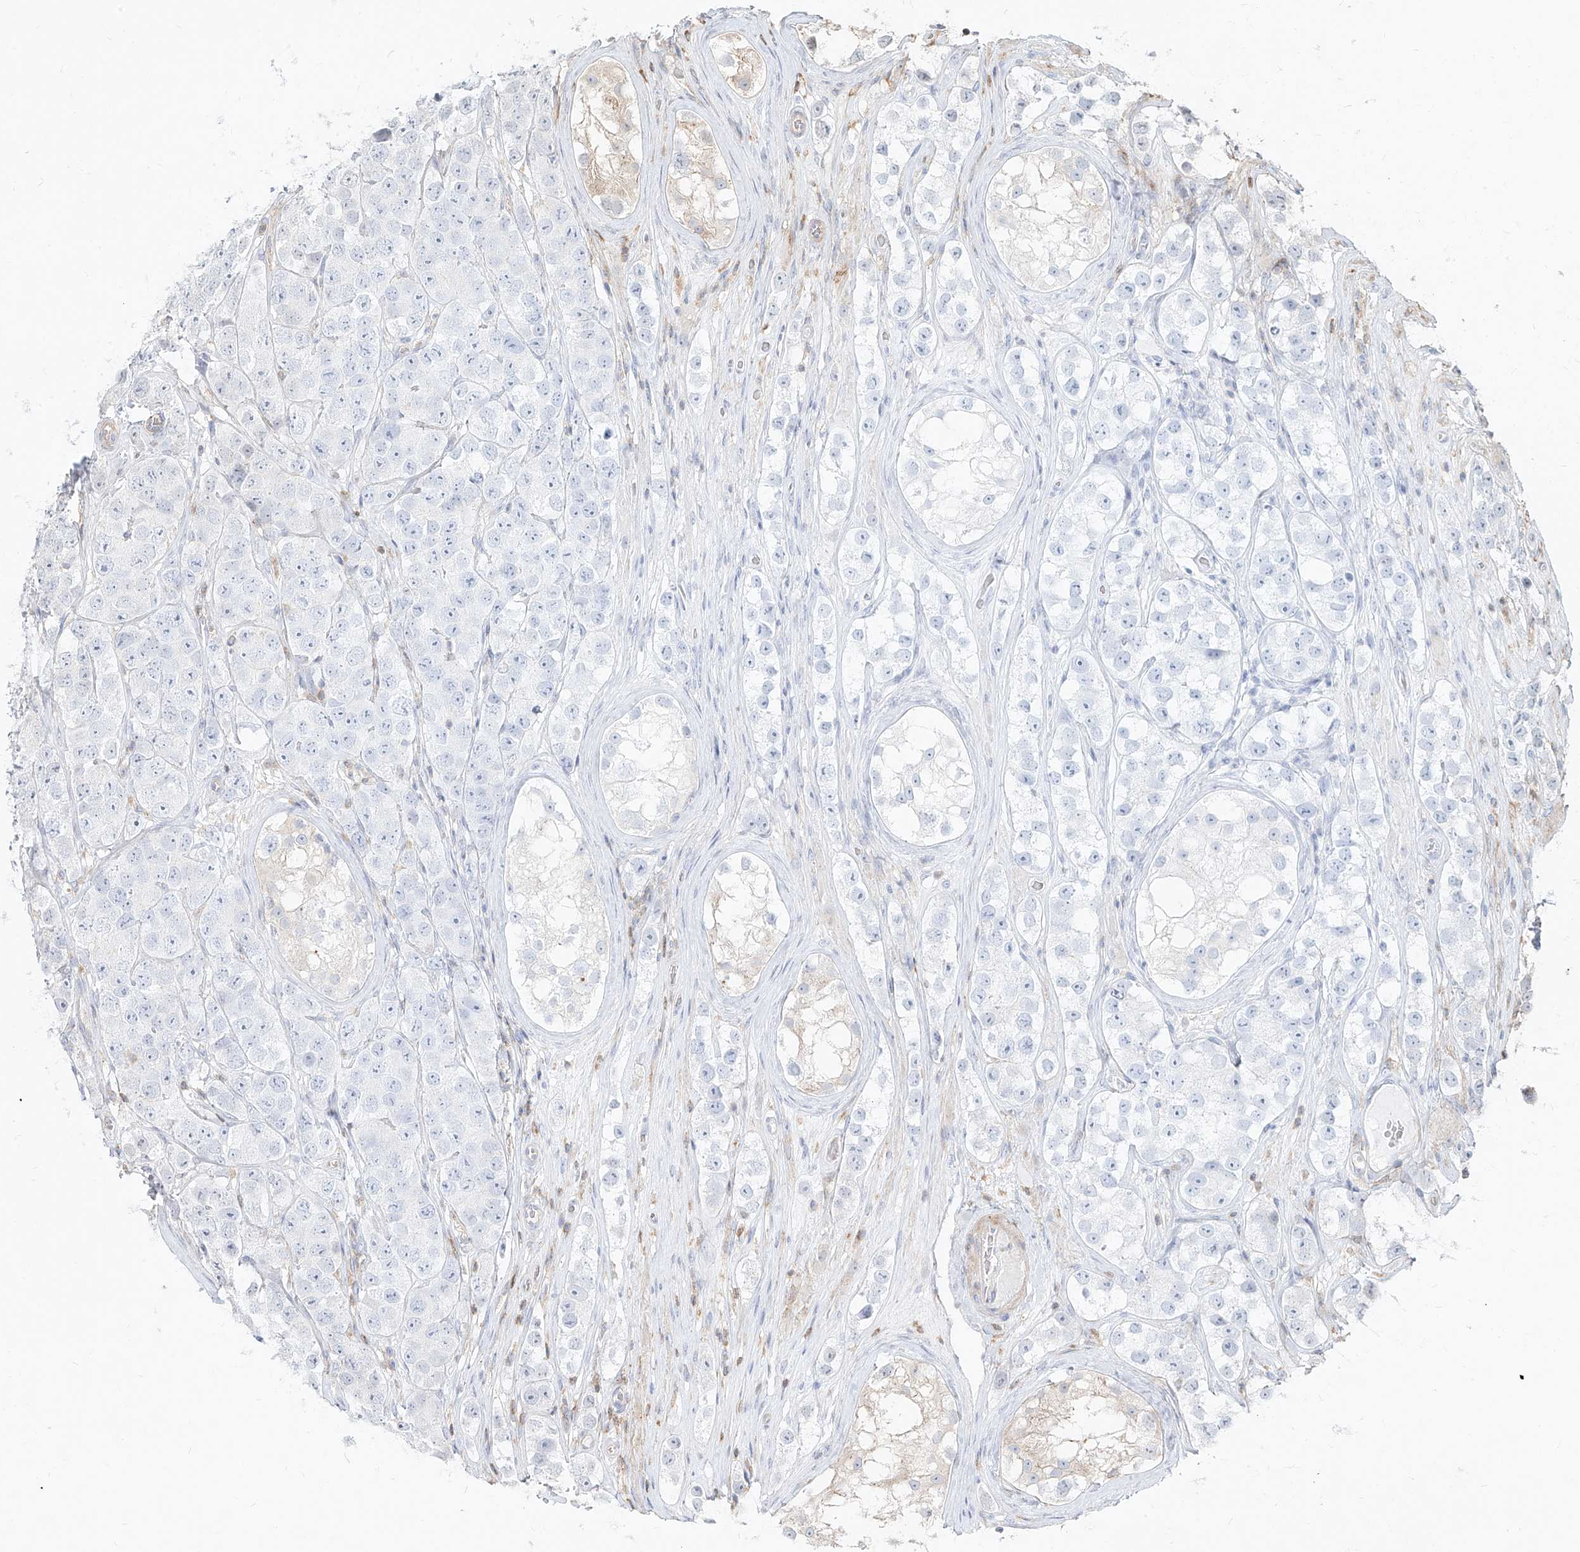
{"staining": {"intensity": "negative", "quantity": "none", "location": "none"}, "tissue": "testis cancer", "cell_type": "Tumor cells", "image_type": "cancer", "snomed": [{"axis": "morphology", "description": "Seminoma, NOS"}, {"axis": "topography", "description": "Testis"}], "caption": "Immunohistochemistry photomicrograph of neoplastic tissue: testis seminoma stained with DAB displays no significant protein positivity in tumor cells. (DAB (3,3'-diaminobenzidine) immunohistochemistry, high magnification).", "gene": "SLC2A12", "patient": {"sex": "male", "age": 28}}